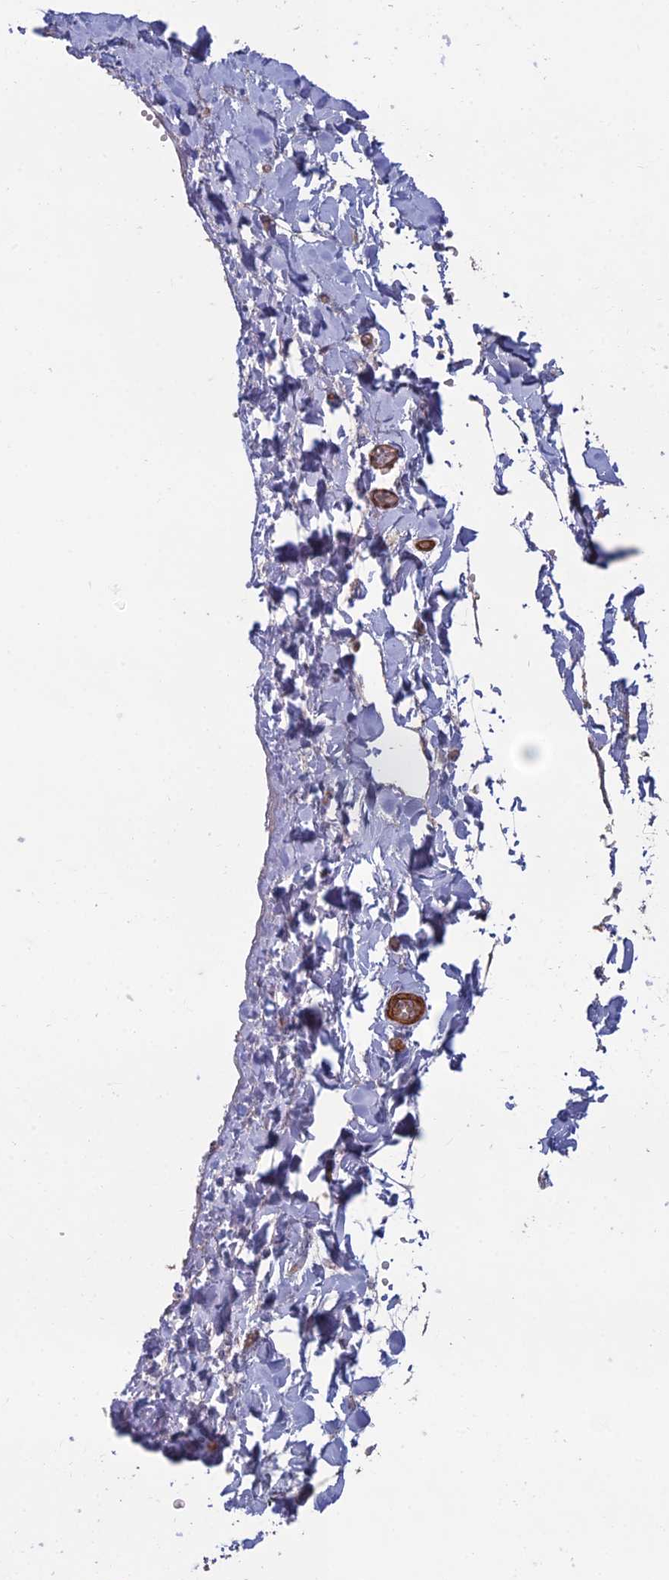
{"staining": {"intensity": "weak", "quantity": ">75%", "location": "cytoplasmic/membranous"}, "tissue": "adipose tissue", "cell_type": "Adipocytes", "image_type": "normal", "snomed": [{"axis": "morphology", "description": "Normal tissue, NOS"}, {"axis": "topography", "description": "Gallbladder"}, {"axis": "topography", "description": "Peripheral nerve tissue"}], "caption": "Immunohistochemistry (DAB) staining of unremarkable human adipose tissue displays weak cytoplasmic/membranous protein positivity in about >75% of adipocytes. (DAB (3,3'-diaminobenzidine) IHC with brightfield microscopy, high magnification).", "gene": "C15orf62", "patient": {"sex": "male", "age": 38}}